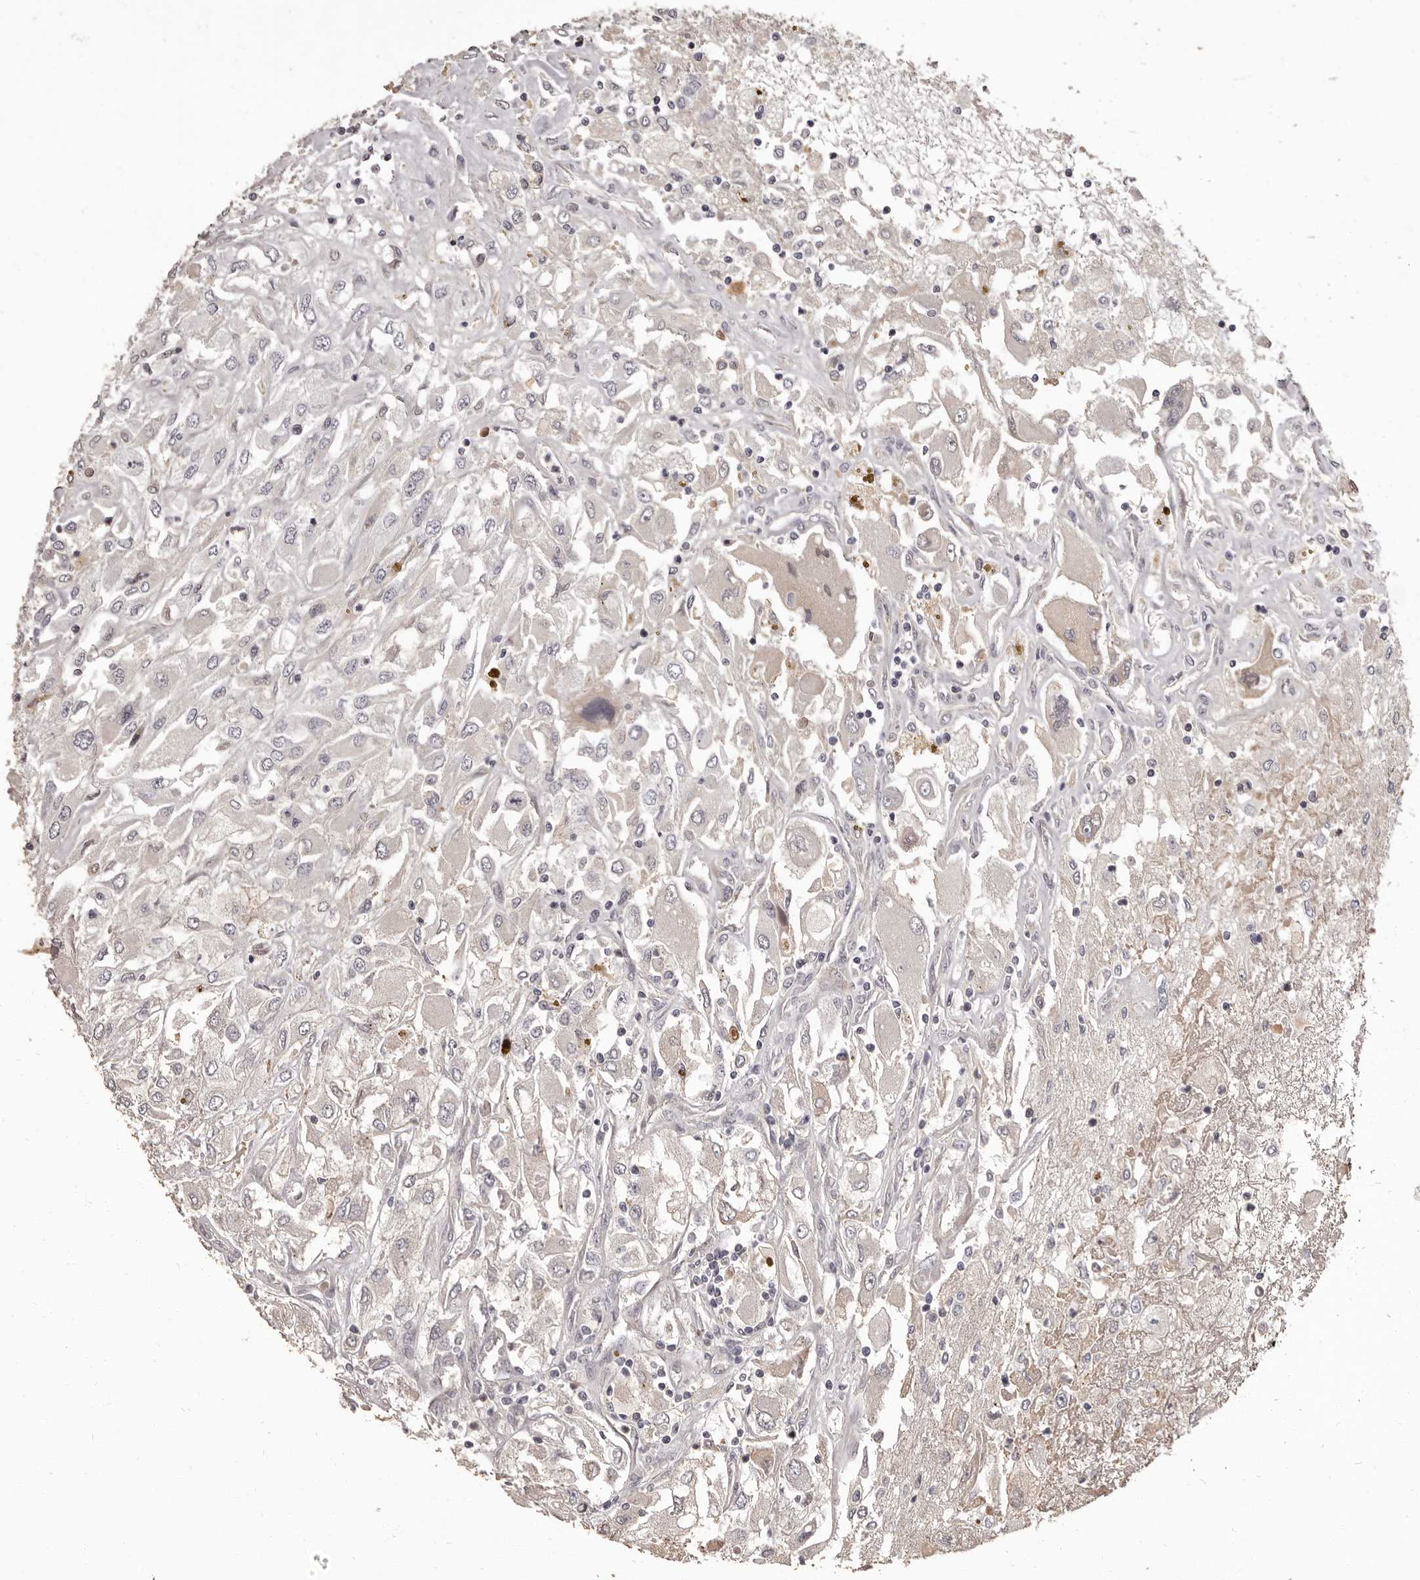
{"staining": {"intensity": "negative", "quantity": "none", "location": "none"}, "tissue": "renal cancer", "cell_type": "Tumor cells", "image_type": "cancer", "snomed": [{"axis": "morphology", "description": "Adenocarcinoma, NOS"}, {"axis": "topography", "description": "Kidney"}], "caption": "Immunohistochemistry (IHC) photomicrograph of renal cancer stained for a protein (brown), which reveals no expression in tumor cells. (Stains: DAB (3,3'-diaminobenzidine) immunohistochemistry (IHC) with hematoxylin counter stain, Microscopy: brightfield microscopy at high magnification).", "gene": "GPR78", "patient": {"sex": "female", "age": 52}}